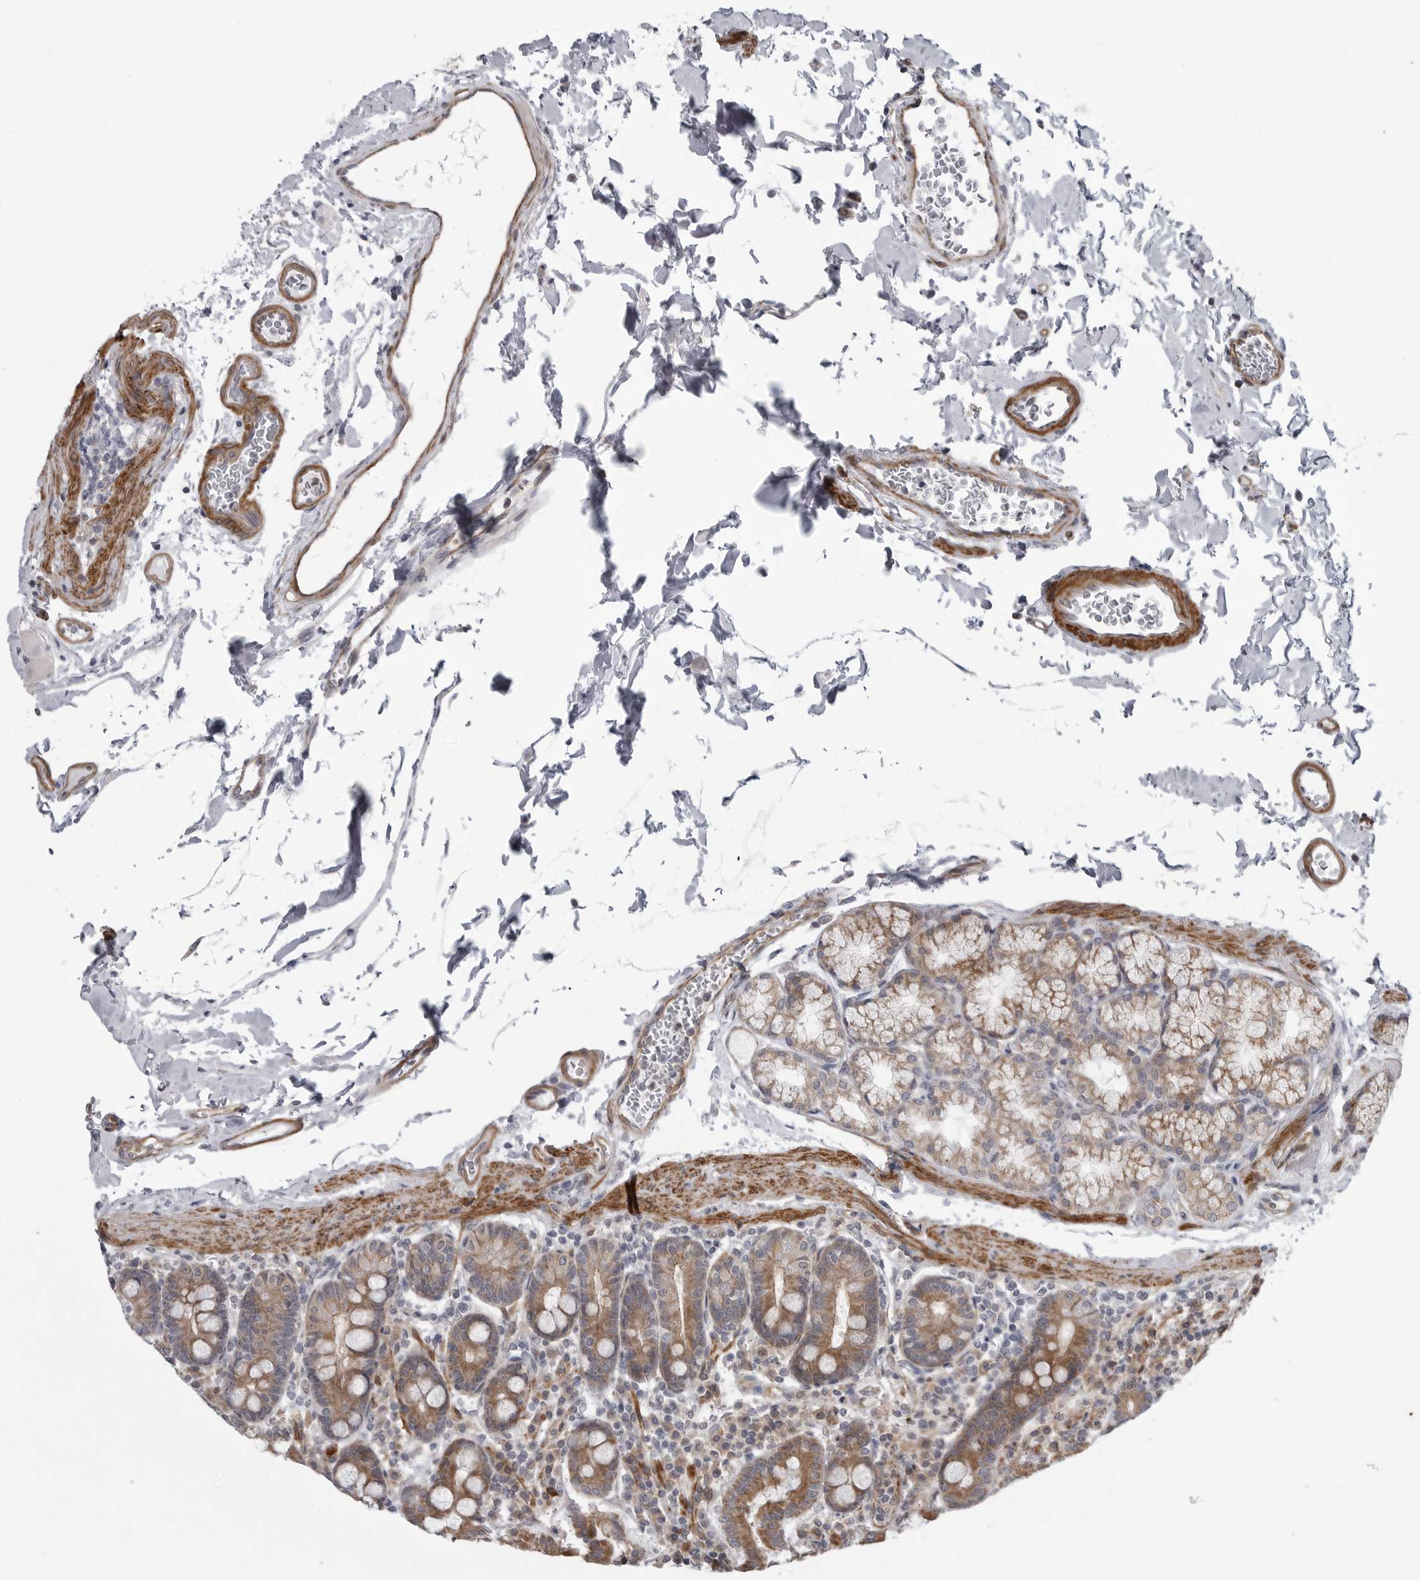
{"staining": {"intensity": "moderate", "quantity": ">75%", "location": "cytoplasmic/membranous"}, "tissue": "duodenum", "cell_type": "Glandular cells", "image_type": "normal", "snomed": [{"axis": "morphology", "description": "Normal tissue, NOS"}, {"axis": "morphology", "description": "Adenocarcinoma, NOS"}, {"axis": "topography", "description": "Pancreas"}, {"axis": "topography", "description": "Duodenum"}], "caption": "Protein analysis of unremarkable duodenum displays moderate cytoplasmic/membranous positivity in approximately >75% of glandular cells. (IHC, brightfield microscopy, high magnification).", "gene": "SCP2", "patient": {"sex": "male", "age": 50}}